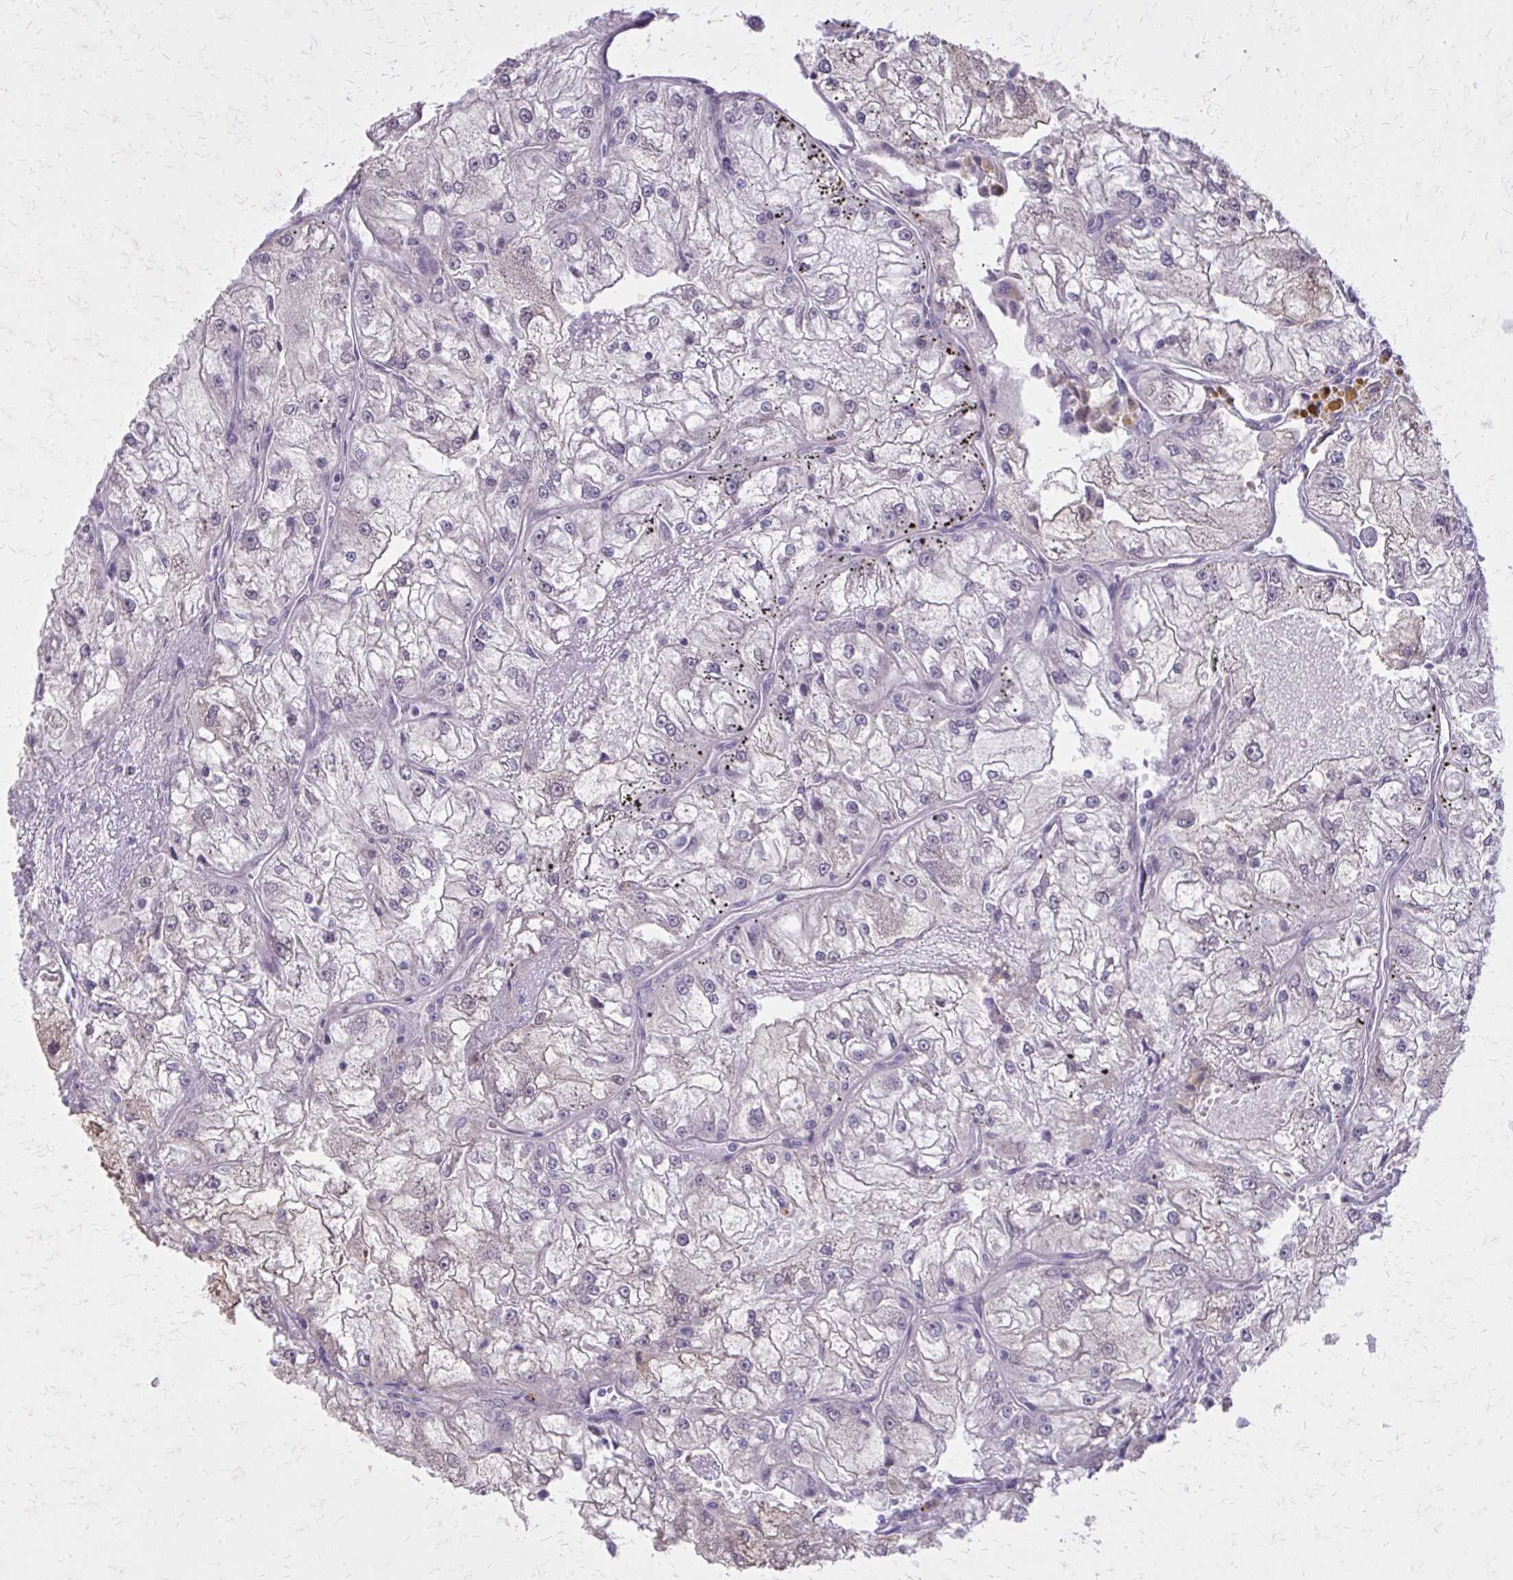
{"staining": {"intensity": "negative", "quantity": "none", "location": "none"}, "tissue": "renal cancer", "cell_type": "Tumor cells", "image_type": "cancer", "snomed": [{"axis": "morphology", "description": "Adenocarcinoma, NOS"}, {"axis": "topography", "description": "Kidney"}], "caption": "Tumor cells are negative for brown protein staining in renal adenocarcinoma.", "gene": "PLCB1", "patient": {"sex": "female", "age": 72}}